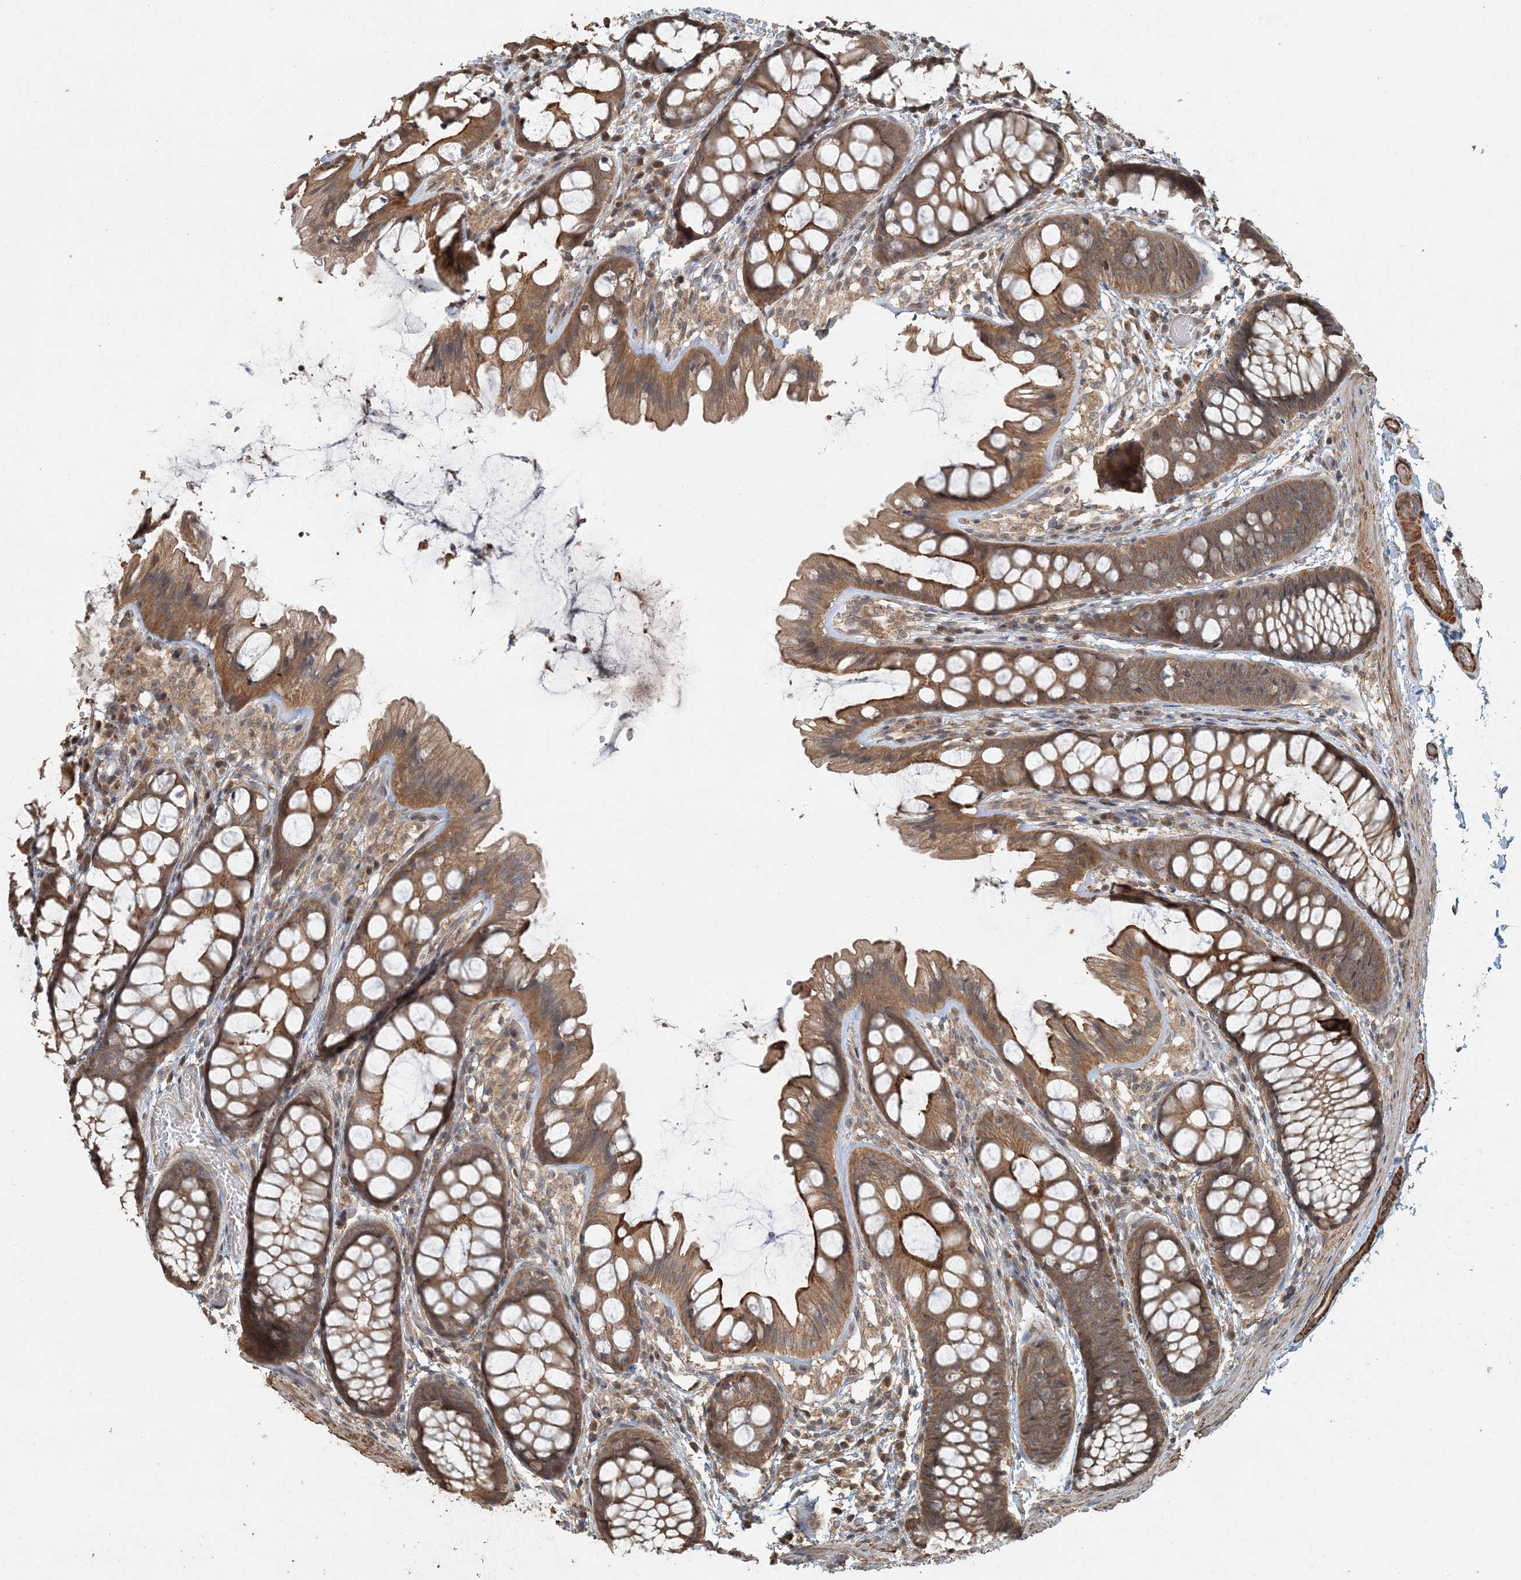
{"staining": {"intensity": "moderate", "quantity": ">75%", "location": "cytoplasmic/membranous"}, "tissue": "colon", "cell_type": "Endothelial cells", "image_type": "normal", "snomed": [{"axis": "morphology", "description": "Normal tissue, NOS"}, {"axis": "topography", "description": "Colon"}], "caption": "Protein staining of normal colon demonstrates moderate cytoplasmic/membranous expression in about >75% of endothelial cells. The staining was performed using DAB to visualize the protein expression in brown, while the nuclei were stained in blue with hematoxylin (Magnification: 20x).", "gene": "AK9", "patient": {"sex": "male", "age": 47}}